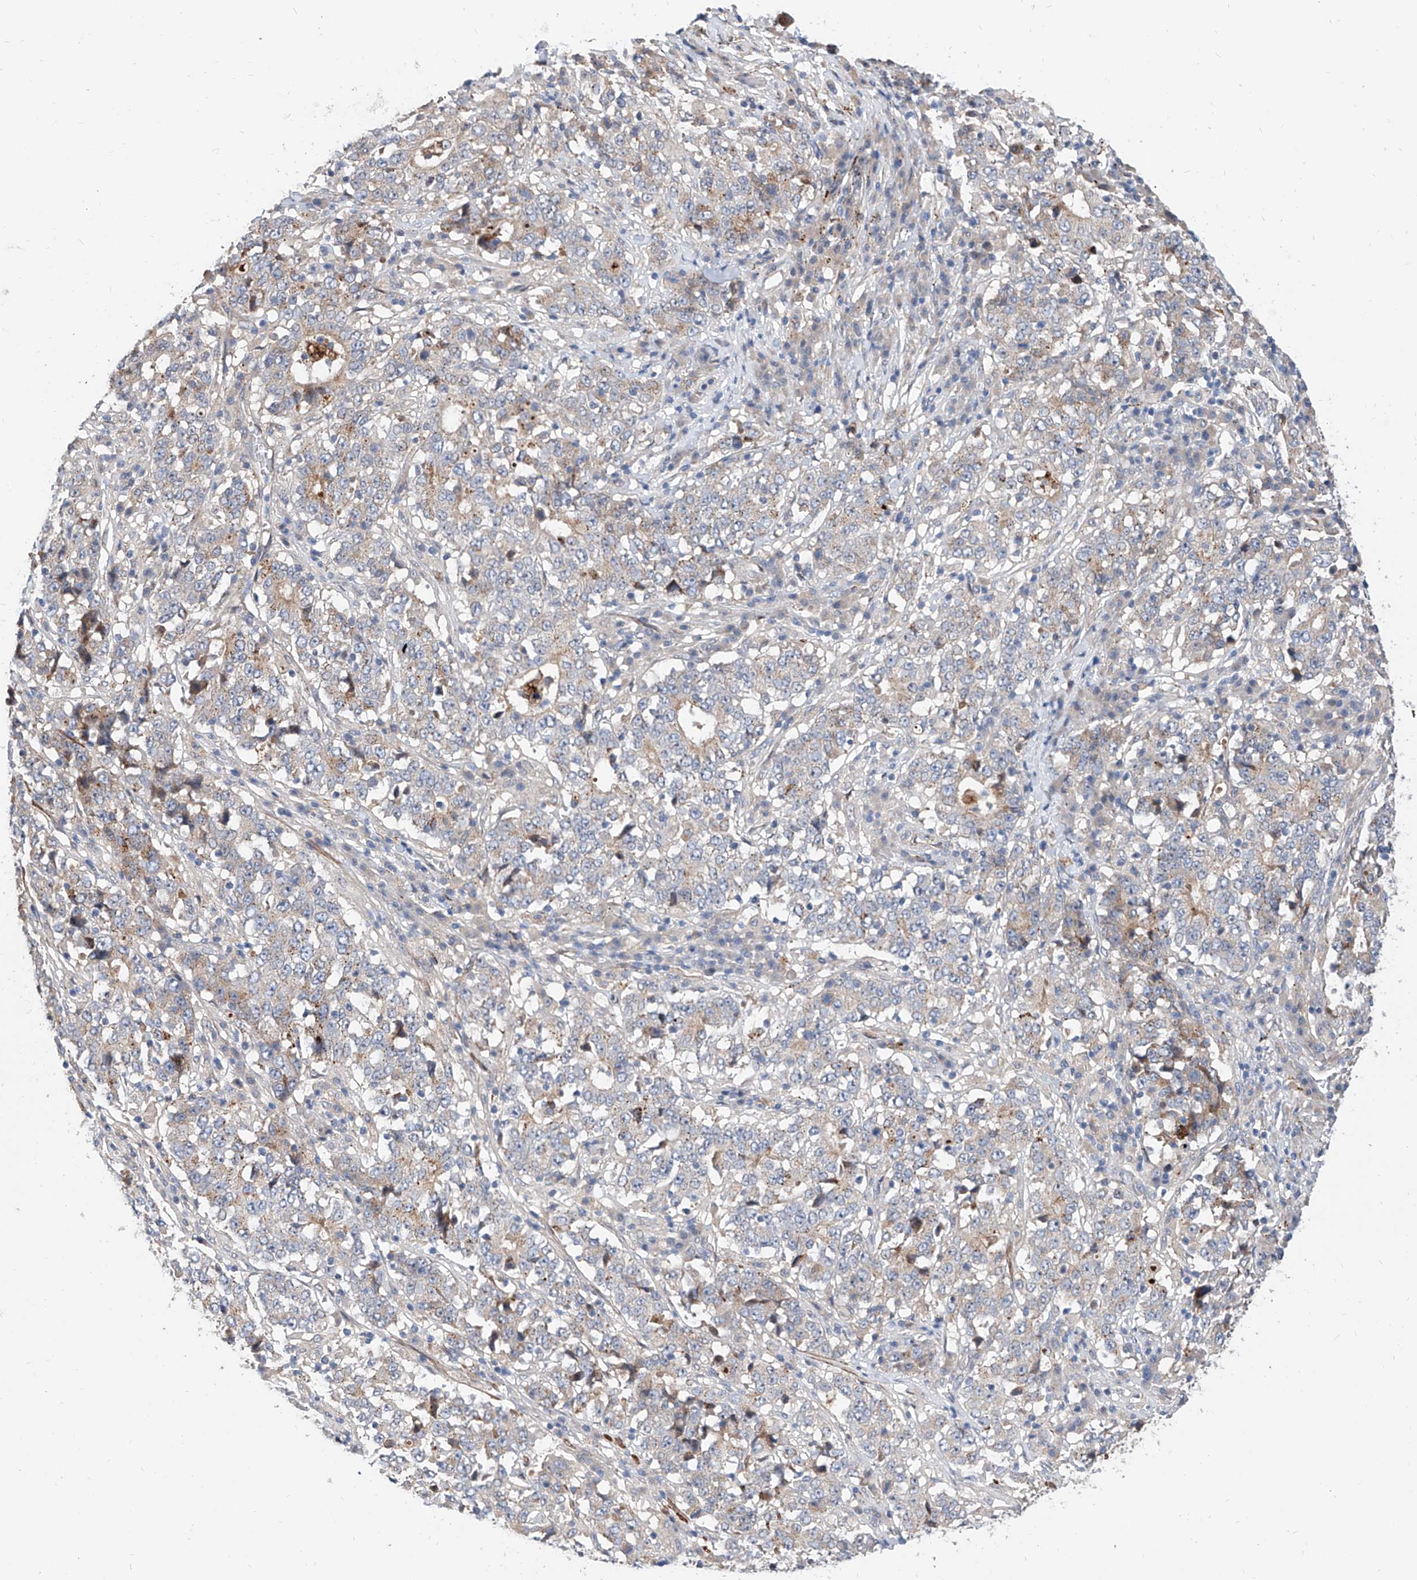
{"staining": {"intensity": "weak", "quantity": "<25%", "location": "cytoplasmic/membranous"}, "tissue": "stomach cancer", "cell_type": "Tumor cells", "image_type": "cancer", "snomed": [{"axis": "morphology", "description": "Adenocarcinoma, NOS"}, {"axis": "topography", "description": "Stomach"}], "caption": "High power microscopy micrograph of an immunohistochemistry image of stomach cancer, revealing no significant expression in tumor cells.", "gene": "MAGEE2", "patient": {"sex": "male", "age": 59}}